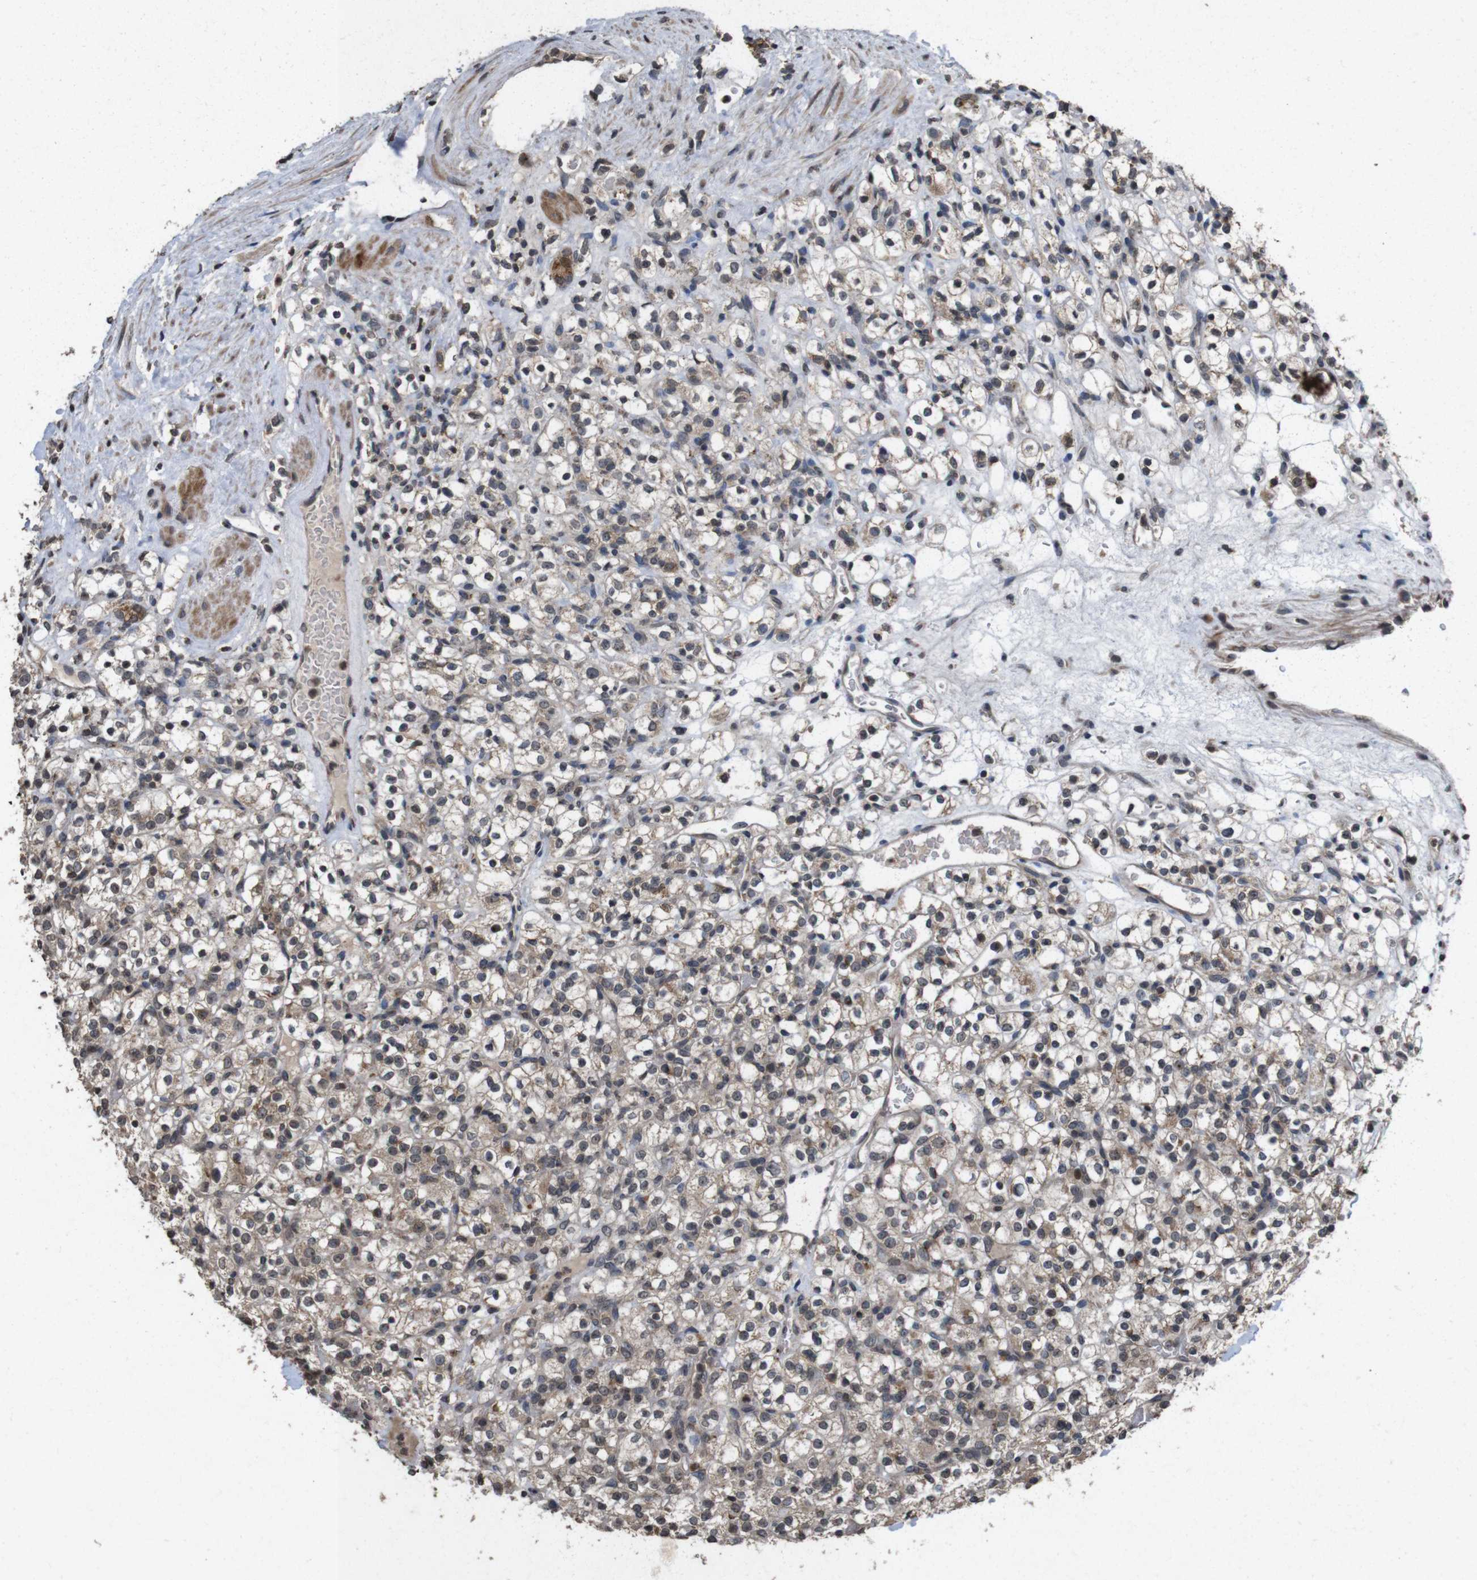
{"staining": {"intensity": "weak", "quantity": ">75%", "location": "cytoplasmic/membranous"}, "tissue": "renal cancer", "cell_type": "Tumor cells", "image_type": "cancer", "snomed": [{"axis": "morphology", "description": "Normal tissue, NOS"}, {"axis": "morphology", "description": "Adenocarcinoma, NOS"}, {"axis": "topography", "description": "Kidney"}], "caption": "Immunohistochemical staining of renal cancer demonstrates low levels of weak cytoplasmic/membranous protein expression in approximately >75% of tumor cells.", "gene": "SORL1", "patient": {"sex": "female", "age": 72}}